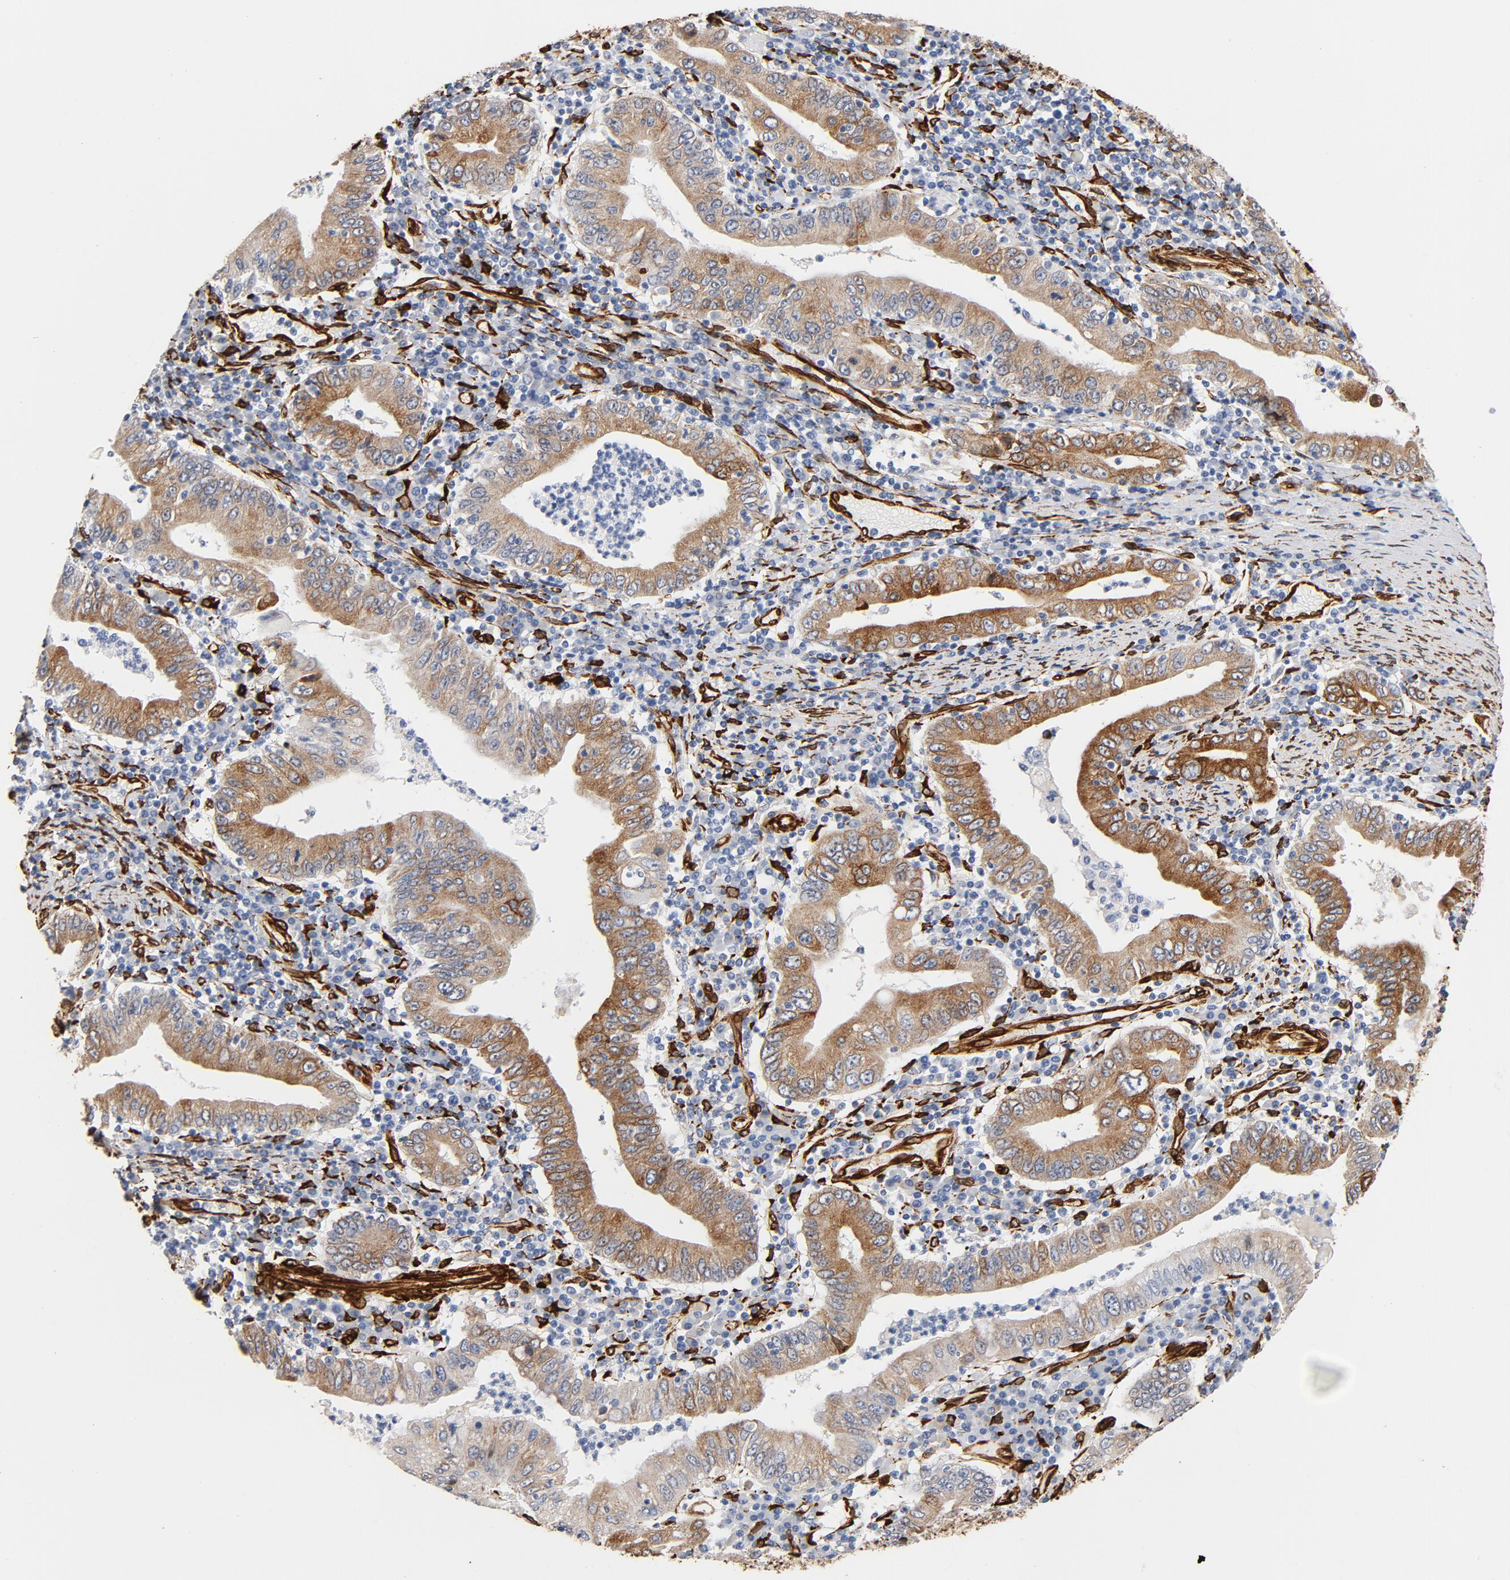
{"staining": {"intensity": "moderate", "quantity": ">75%", "location": "cytoplasmic/membranous"}, "tissue": "stomach cancer", "cell_type": "Tumor cells", "image_type": "cancer", "snomed": [{"axis": "morphology", "description": "Normal tissue, NOS"}, {"axis": "morphology", "description": "Adenocarcinoma, NOS"}, {"axis": "topography", "description": "Esophagus"}, {"axis": "topography", "description": "Stomach, upper"}, {"axis": "topography", "description": "Peripheral nerve tissue"}], "caption": "Human stomach adenocarcinoma stained with a brown dye reveals moderate cytoplasmic/membranous positive positivity in approximately >75% of tumor cells.", "gene": "SERPINH1", "patient": {"sex": "male", "age": 62}}